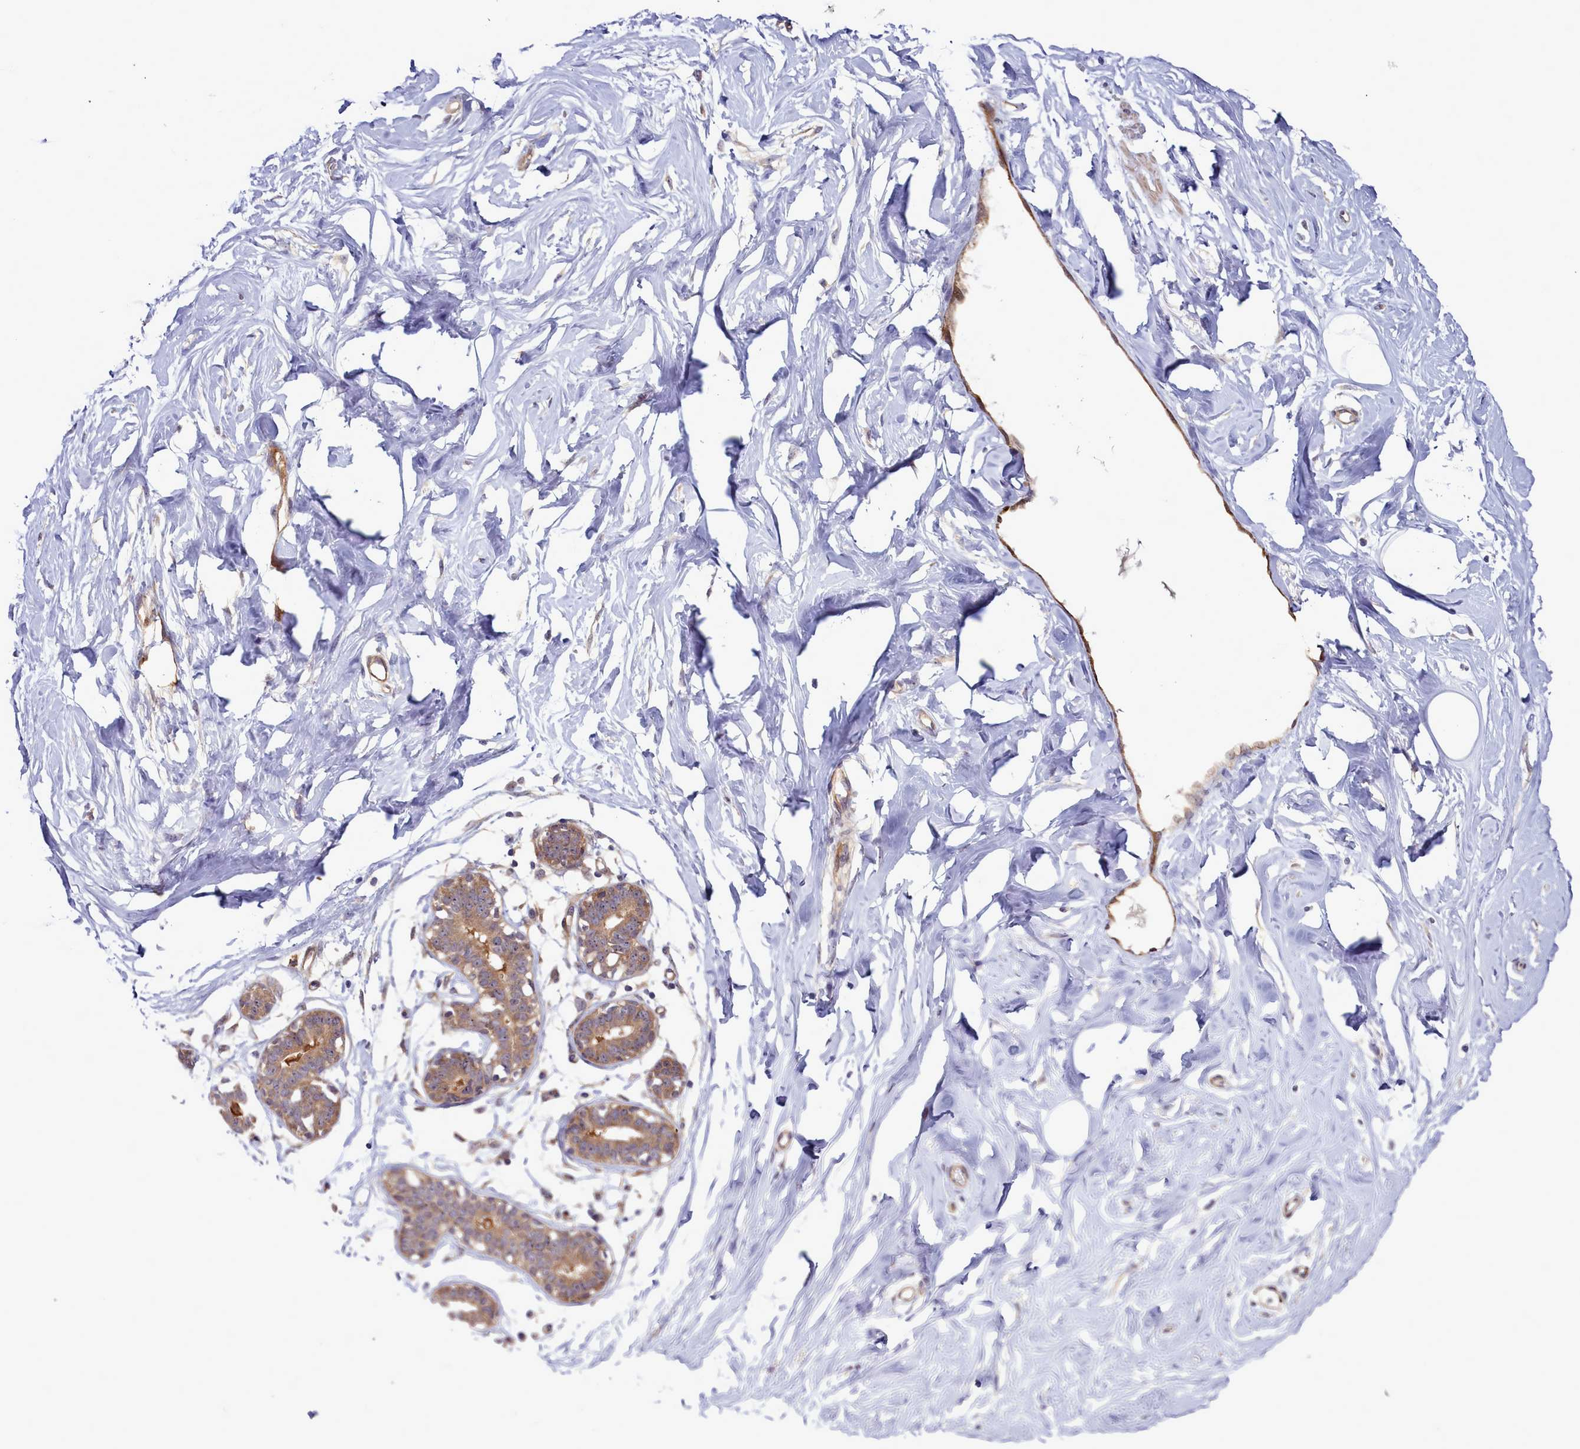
{"staining": {"intensity": "negative", "quantity": "none", "location": "none"}, "tissue": "breast", "cell_type": "Adipocytes", "image_type": "normal", "snomed": [{"axis": "morphology", "description": "Normal tissue, NOS"}, {"axis": "morphology", "description": "Adenoma, NOS"}, {"axis": "topography", "description": "Breast"}], "caption": "Immunohistochemistry histopathology image of normal breast: breast stained with DAB (3,3'-diaminobenzidine) reveals no significant protein positivity in adipocytes.", "gene": "BCAR1", "patient": {"sex": "female", "age": 23}}